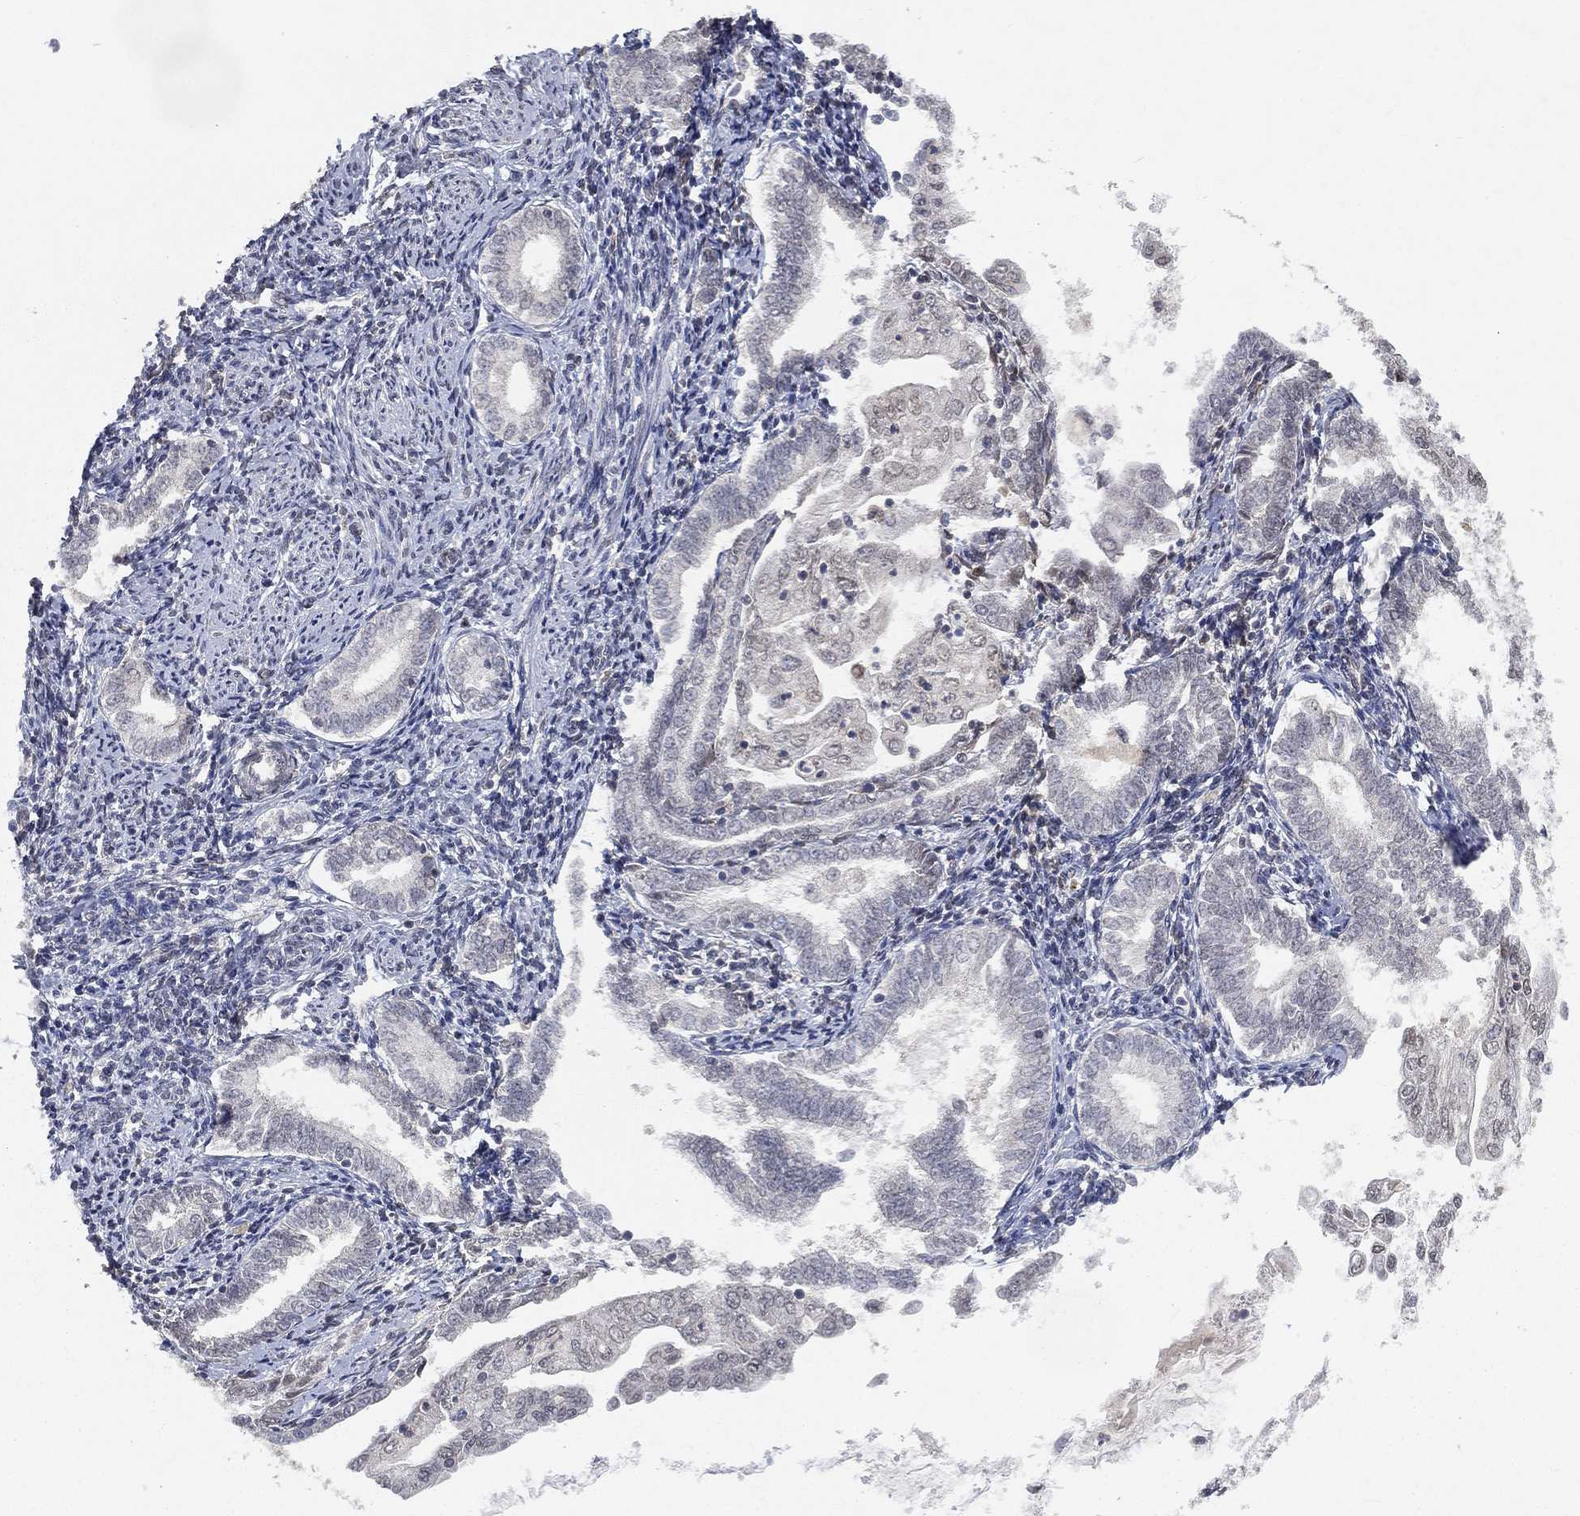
{"staining": {"intensity": "negative", "quantity": "none", "location": "none"}, "tissue": "endometrial cancer", "cell_type": "Tumor cells", "image_type": "cancer", "snomed": [{"axis": "morphology", "description": "Adenocarcinoma, NOS"}, {"axis": "topography", "description": "Endometrium"}], "caption": "This image is of adenocarcinoma (endometrial) stained with immunohistochemistry (IHC) to label a protein in brown with the nuclei are counter-stained blue. There is no expression in tumor cells.", "gene": "UBA5", "patient": {"sex": "female", "age": 56}}